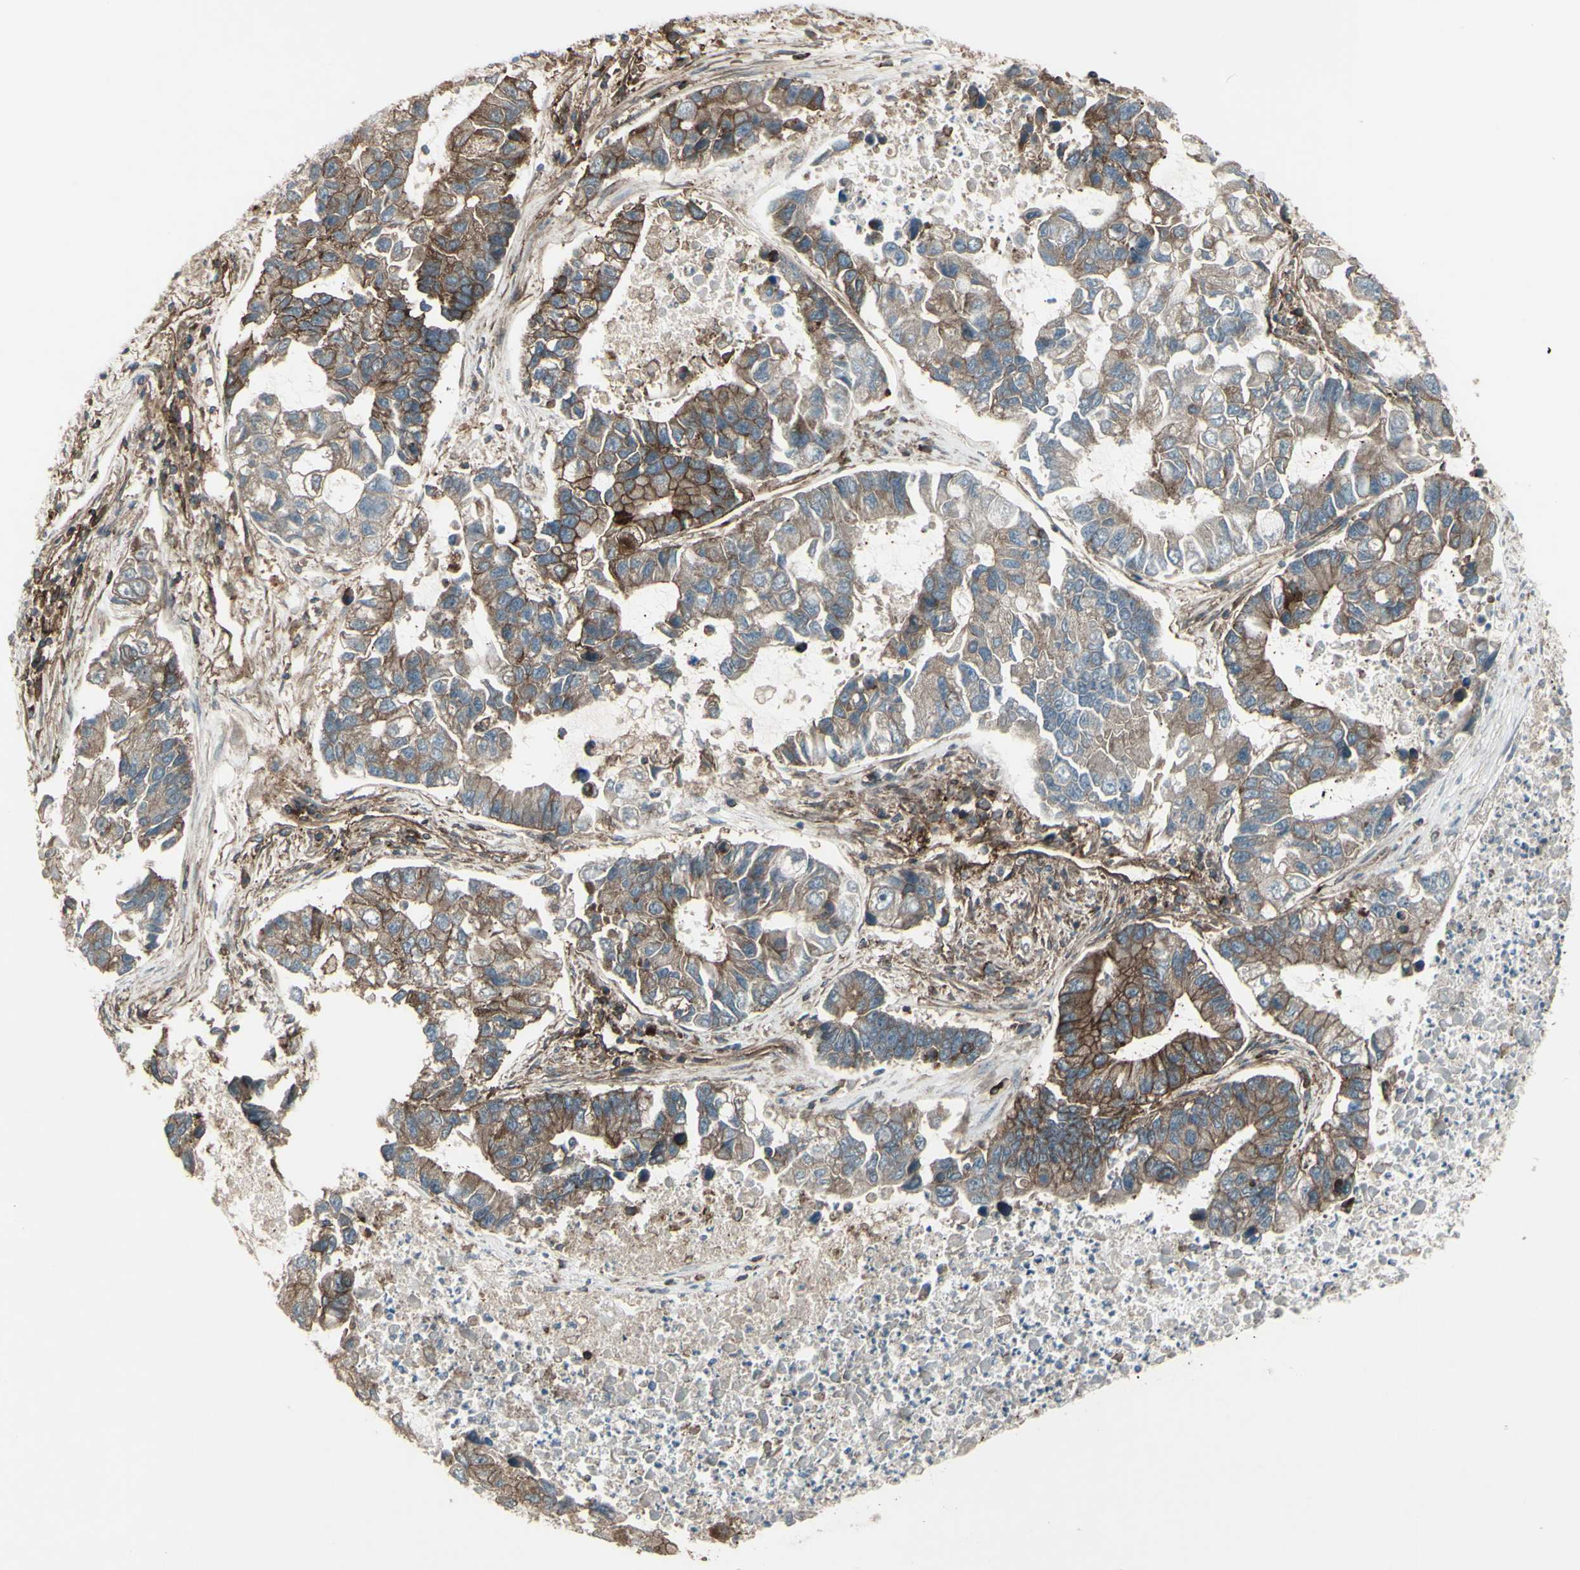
{"staining": {"intensity": "moderate", "quantity": ">75%", "location": "cytoplasmic/membranous"}, "tissue": "lung cancer", "cell_type": "Tumor cells", "image_type": "cancer", "snomed": [{"axis": "morphology", "description": "Adenocarcinoma, NOS"}, {"axis": "topography", "description": "Lung"}], "caption": "Immunohistochemistry staining of lung cancer (adenocarcinoma), which exhibits medium levels of moderate cytoplasmic/membranous staining in about >75% of tumor cells indicating moderate cytoplasmic/membranous protein expression. The staining was performed using DAB (brown) for protein detection and nuclei were counterstained in hematoxylin (blue).", "gene": "FXYD5", "patient": {"sex": "female", "age": 51}}